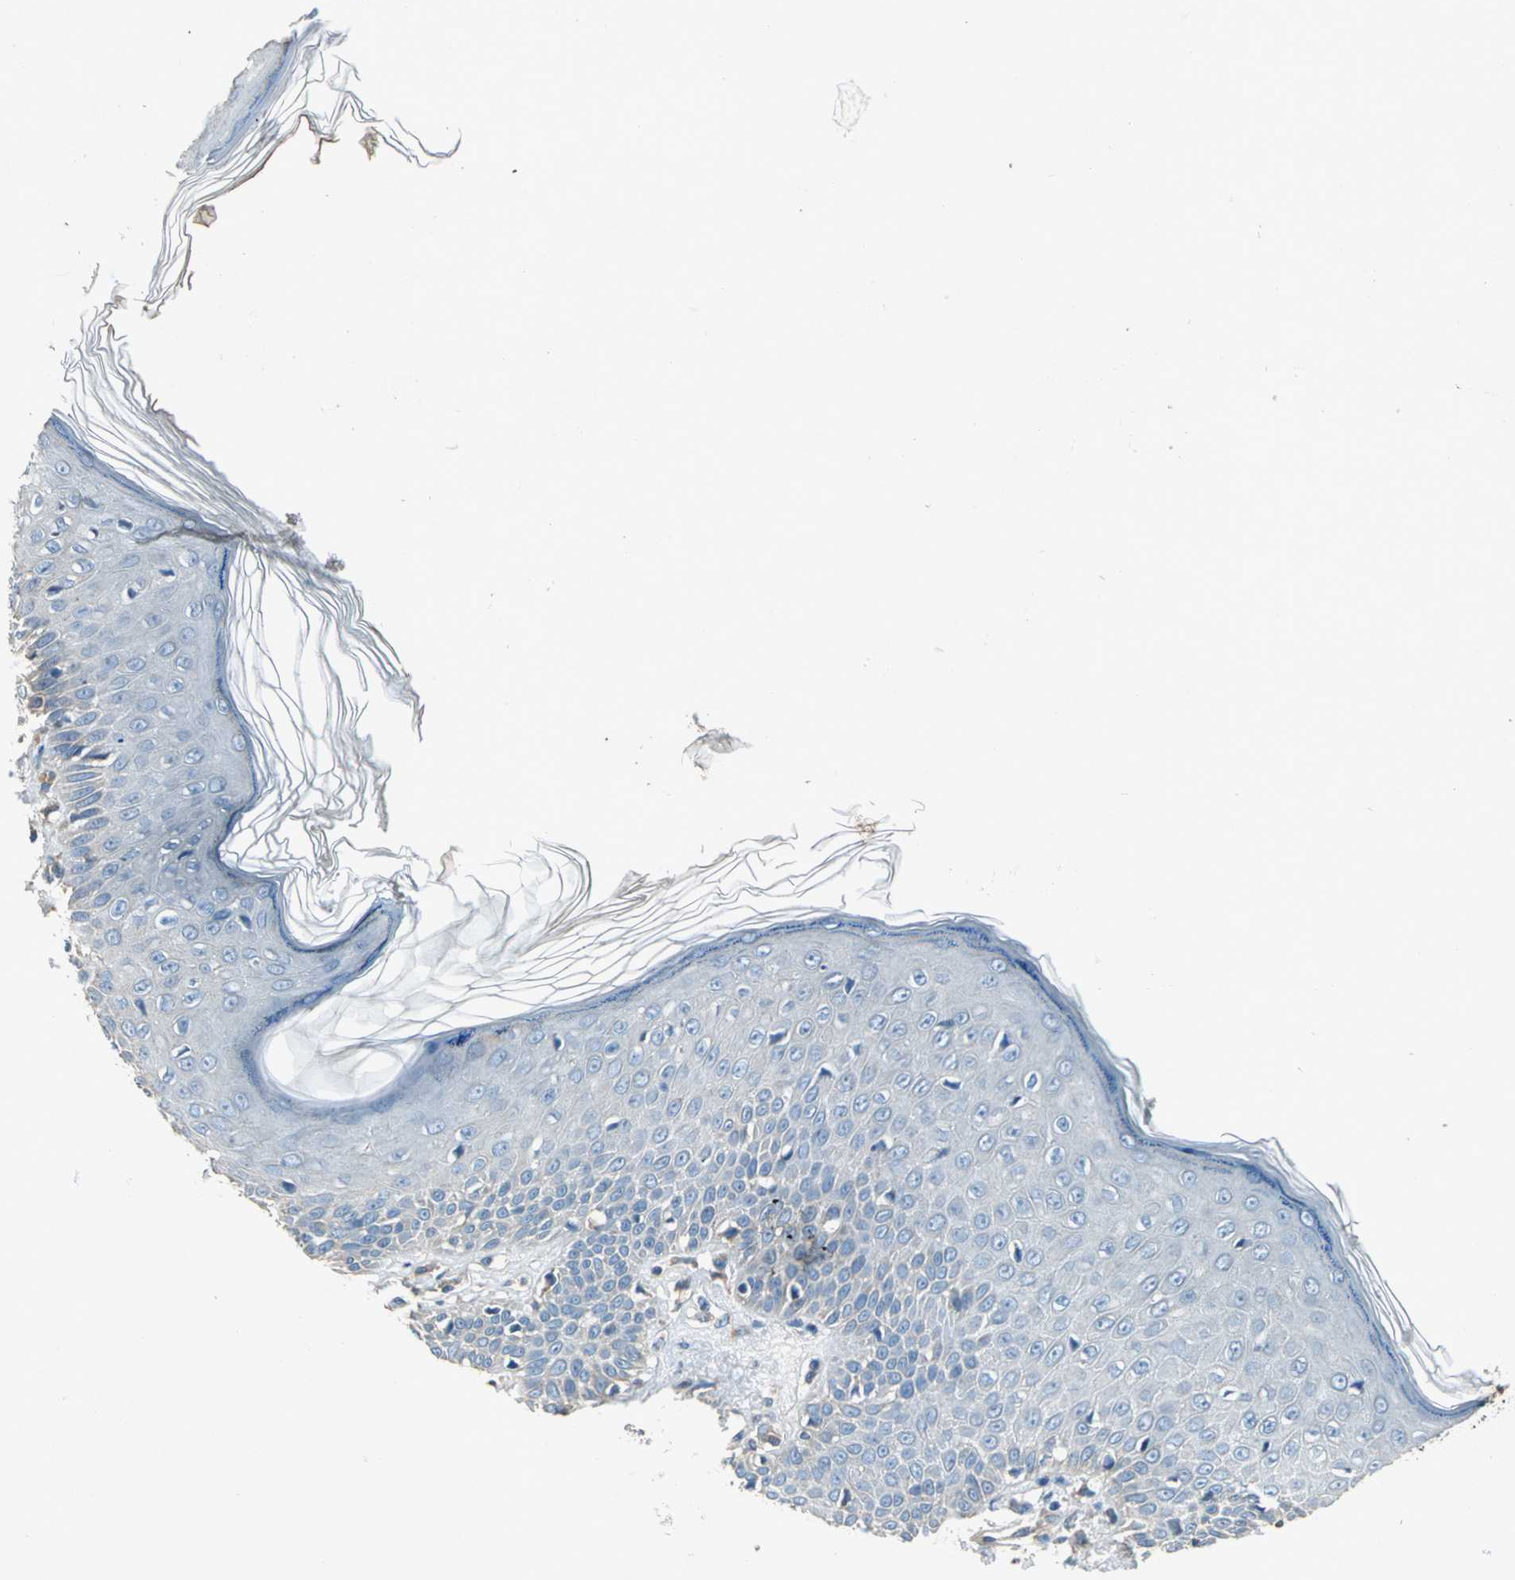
{"staining": {"intensity": "weak", "quantity": ">75%", "location": "cytoplasmic/membranous"}, "tissue": "skin cancer", "cell_type": "Tumor cells", "image_type": "cancer", "snomed": [{"axis": "morphology", "description": "Squamous cell carcinoma, NOS"}, {"axis": "topography", "description": "Skin"}], "caption": "Tumor cells demonstrate weak cytoplasmic/membranous positivity in about >75% of cells in squamous cell carcinoma (skin). The protein is stained brown, and the nuclei are stained in blue (DAB (3,3'-diaminobenzidine) IHC with brightfield microscopy, high magnification).", "gene": "HEPH", "patient": {"sex": "female", "age": 78}}